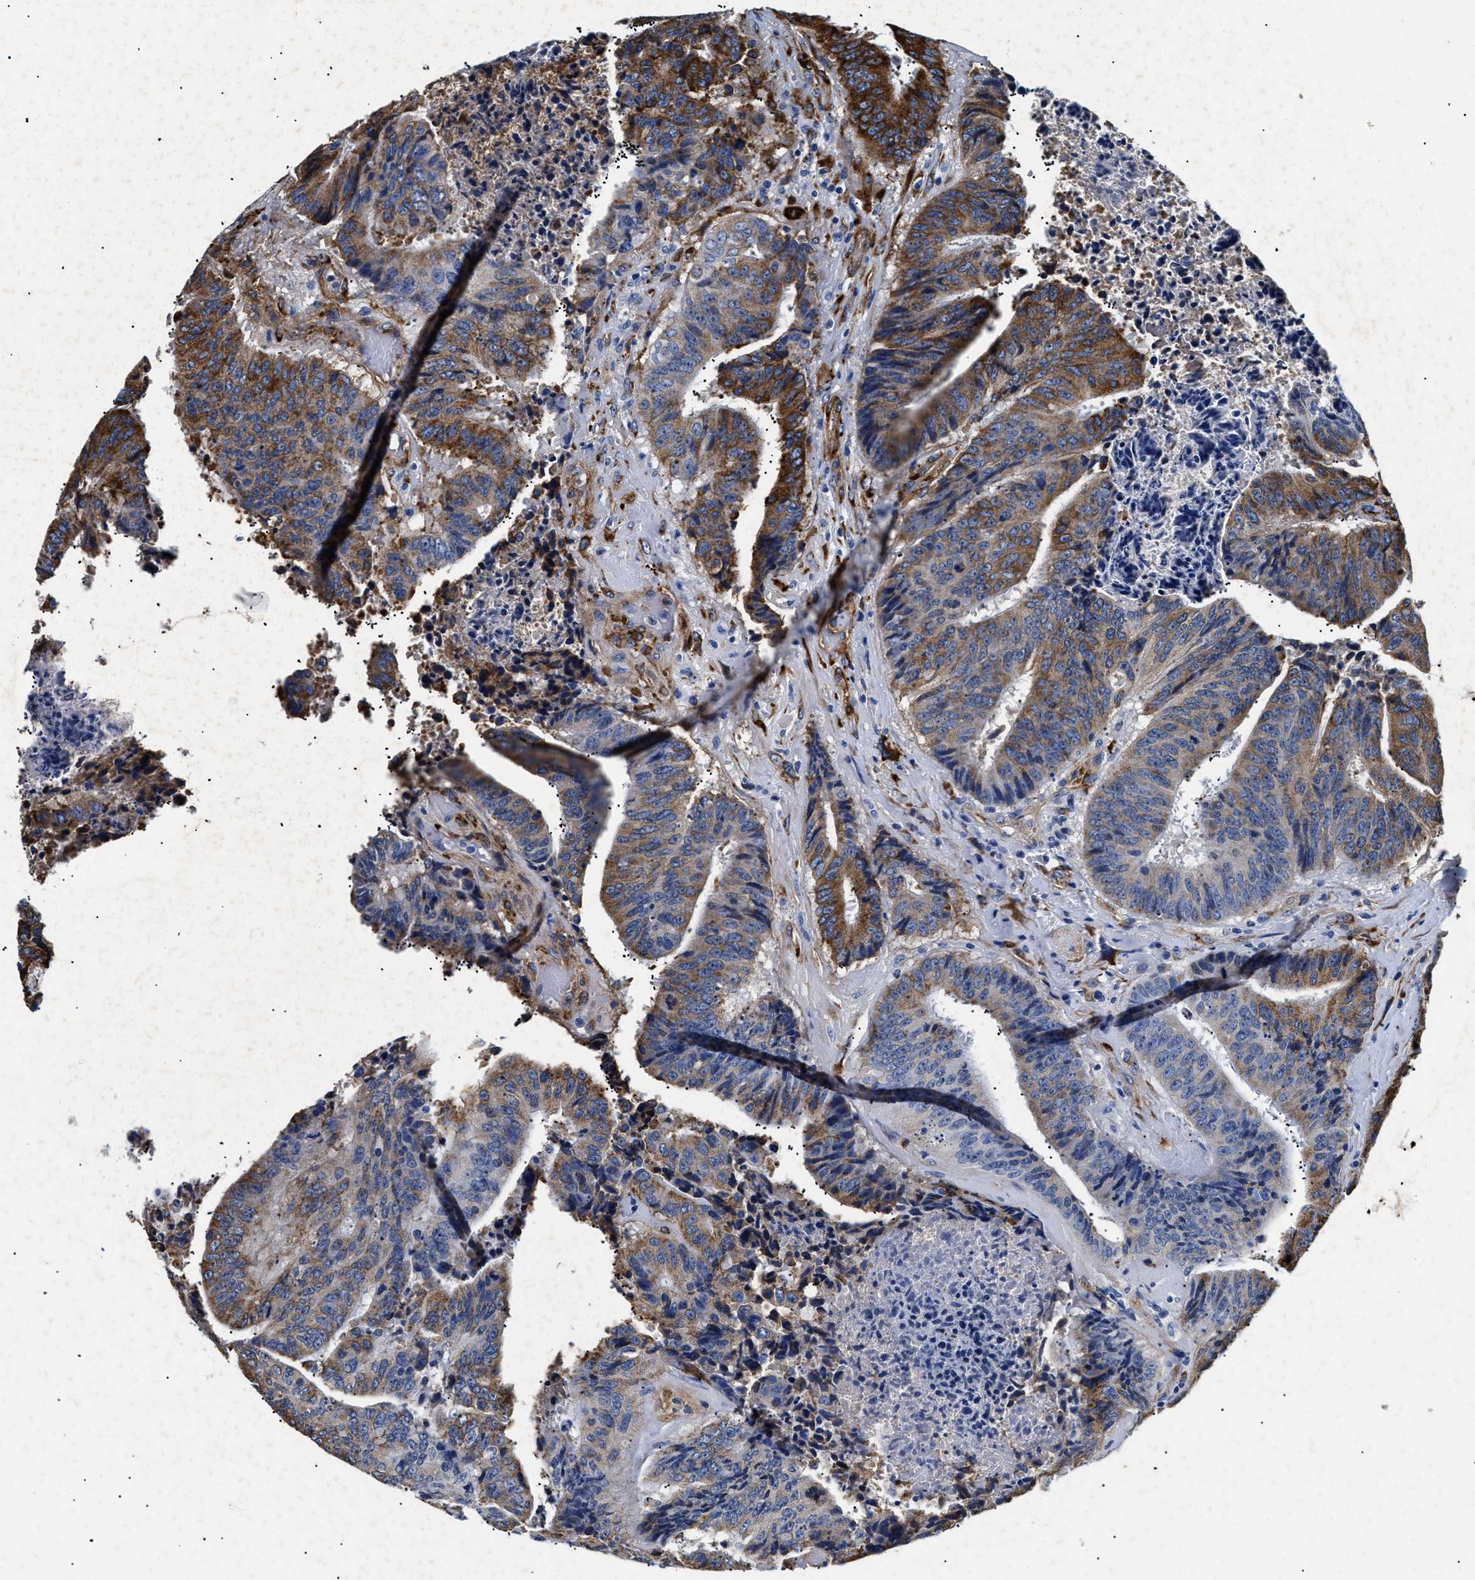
{"staining": {"intensity": "strong", "quantity": "<25%", "location": "cytoplasmic/membranous"}, "tissue": "colorectal cancer", "cell_type": "Tumor cells", "image_type": "cancer", "snomed": [{"axis": "morphology", "description": "Adenocarcinoma, NOS"}, {"axis": "topography", "description": "Rectum"}], "caption": "IHC of human colorectal cancer shows medium levels of strong cytoplasmic/membranous positivity in approximately <25% of tumor cells.", "gene": "LAMA3", "patient": {"sex": "male", "age": 72}}